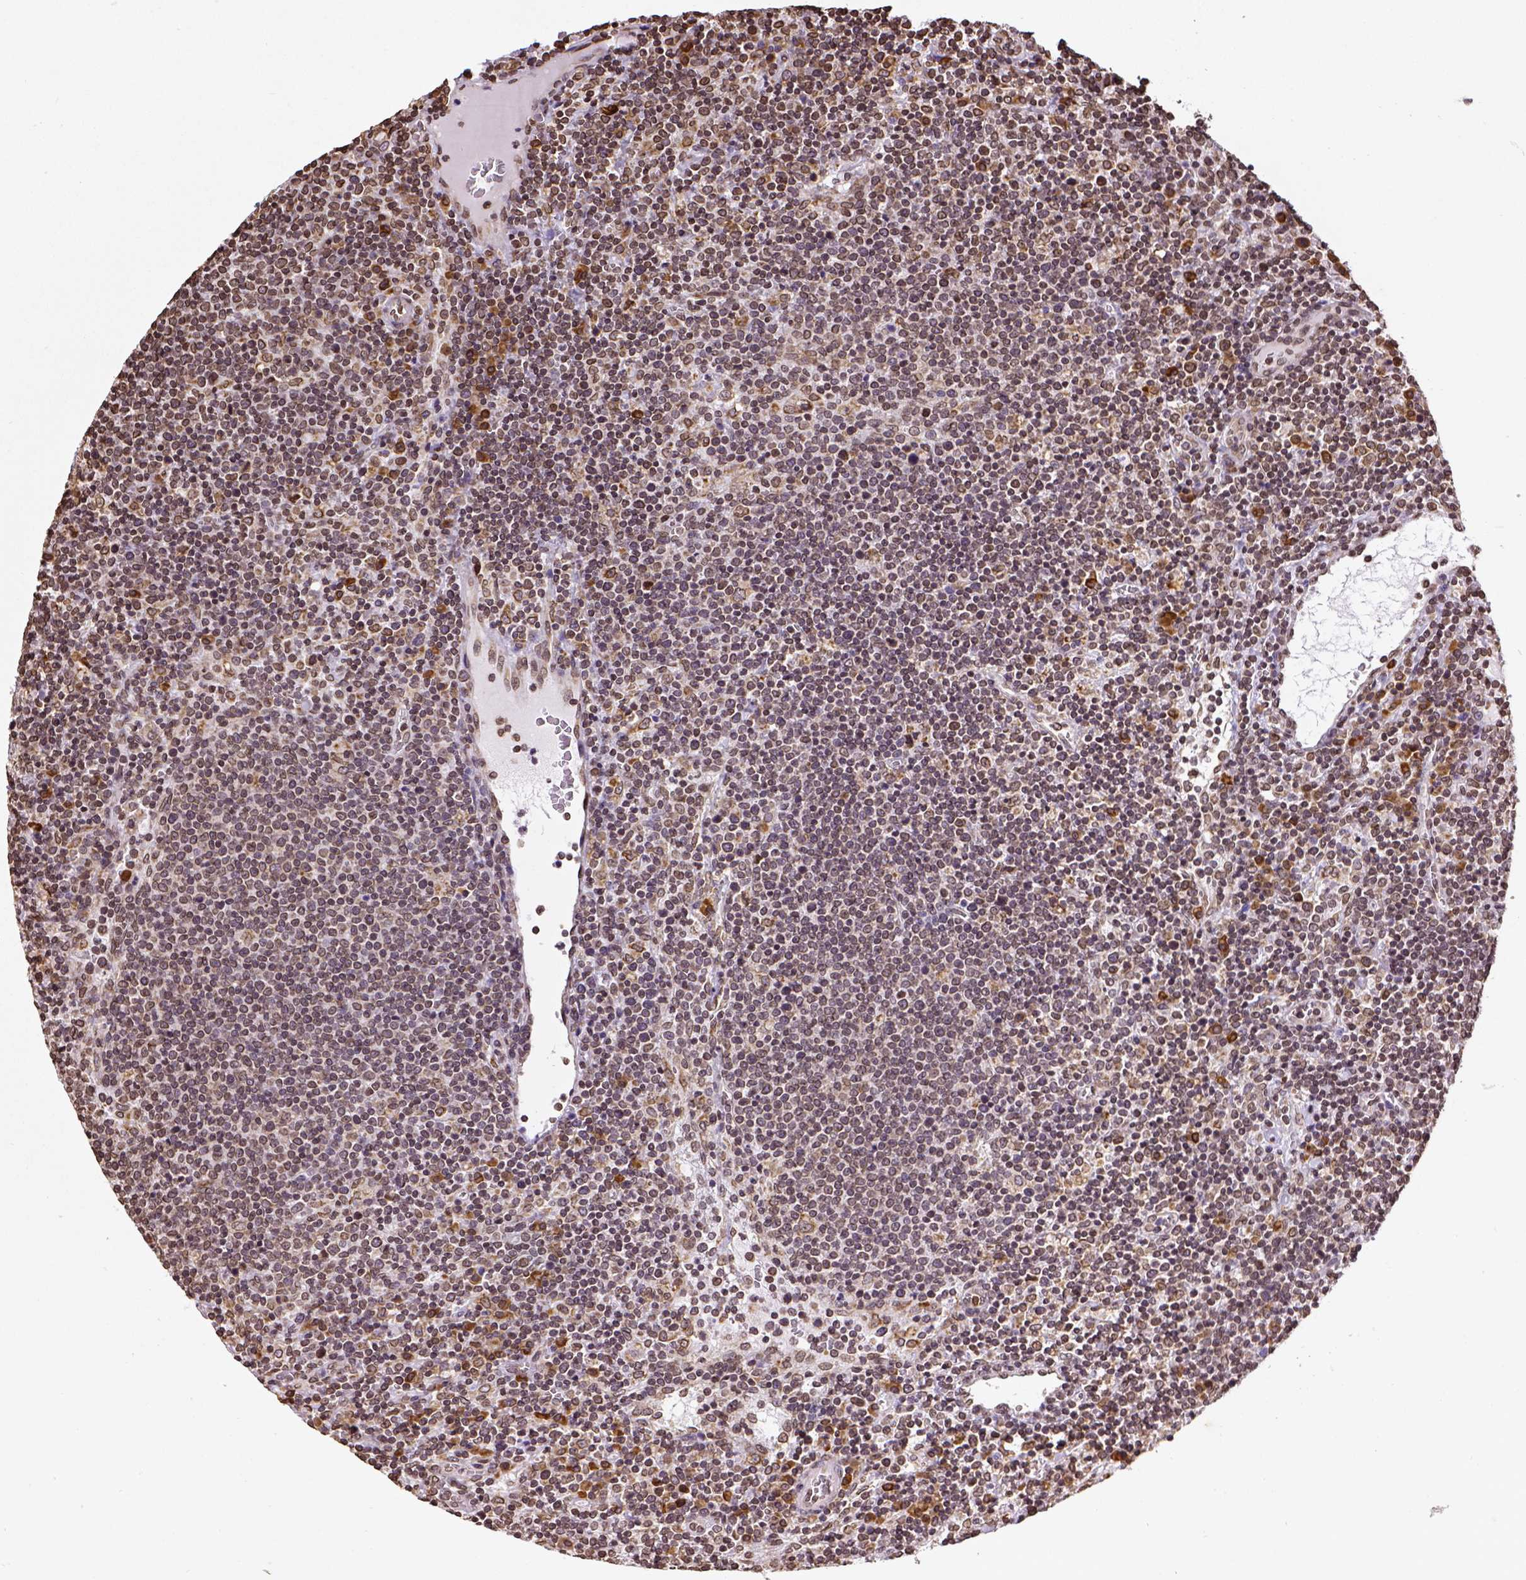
{"staining": {"intensity": "moderate", "quantity": "25%-75%", "location": "cytoplasmic/membranous,nuclear"}, "tissue": "lymphoma", "cell_type": "Tumor cells", "image_type": "cancer", "snomed": [{"axis": "morphology", "description": "Malignant lymphoma, non-Hodgkin's type, High grade"}, {"axis": "topography", "description": "Lymph node"}], "caption": "High-magnification brightfield microscopy of malignant lymphoma, non-Hodgkin's type (high-grade) stained with DAB (3,3'-diaminobenzidine) (brown) and counterstained with hematoxylin (blue). tumor cells exhibit moderate cytoplasmic/membranous and nuclear staining is seen in about25%-75% of cells.", "gene": "MTDH", "patient": {"sex": "male", "age": 61}}